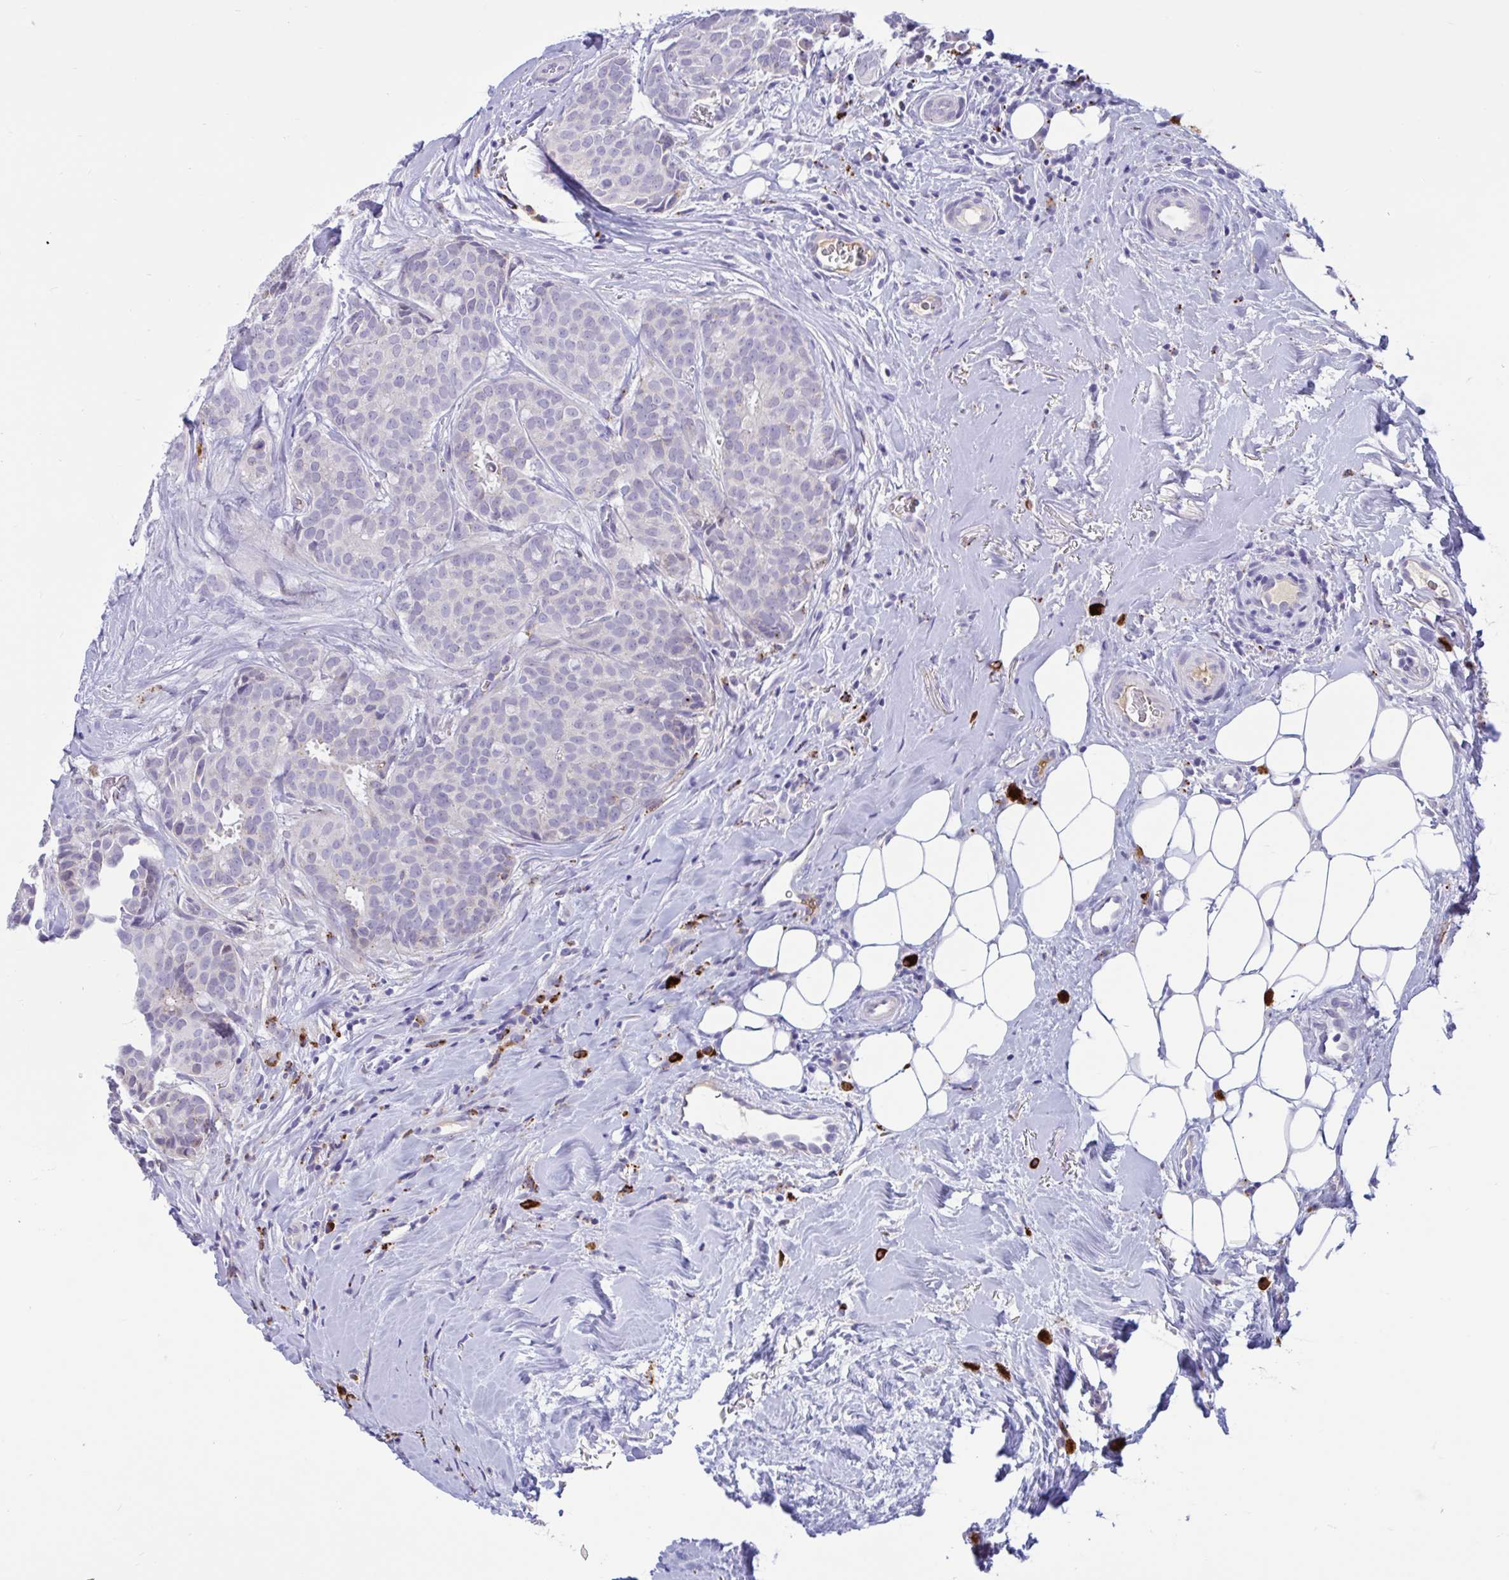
{"staining": {"intensity": "negative", "quantity": "none", "location": "none"}, "tissue": "breast cancer", "cell_type": "Tumor cells", "image_type": "cancer", "snomed": [{"axis": "morphology", "description": "Duct carcinoma"}, {"axis": "topography", "description": "Breast"}], "caption": "Immunohistochemistry photomicrograph of human breast cancer stained for a protein (brown), which displays no staining in tumor cells.", "gene": "FAM219B", "patient": {"sex": "female", "age": 84}}